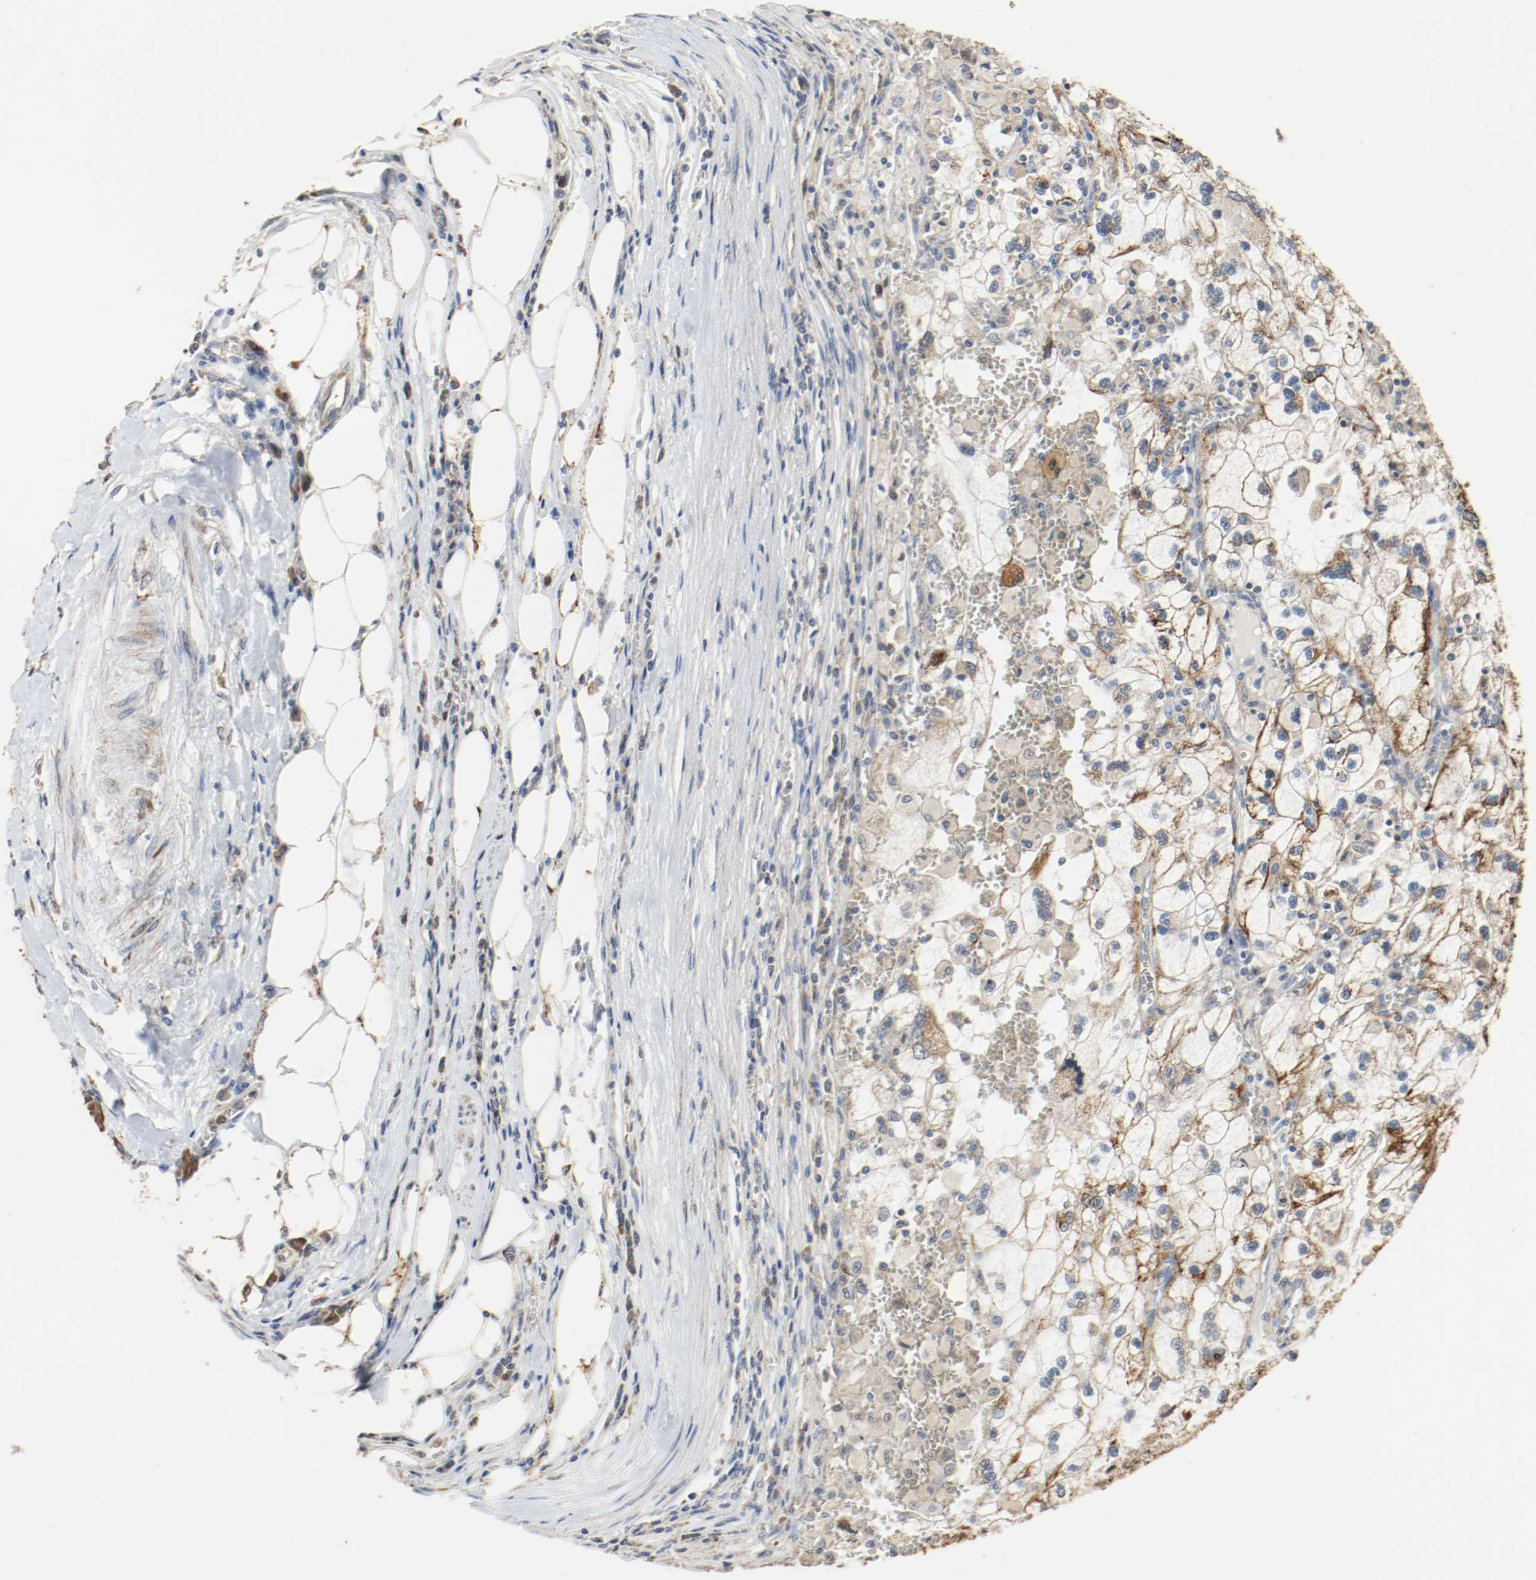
{"staining": {"intensity": "moderate", "quantity": "25%-75%", "location": "cytoplasmic/membranous"}, "tissue": "renal cancer", "cell_type": "Tumor cells", "image_type": "cancer", "snomed": [{"axis": "morphology", "description": "Normal tissue, NOS"}, {"axis": "morphology", "description": "Adenocarcinoma, NOS"}, {"axis": "topography", "description": "Kidney"}], "caption": "Human renal cancer stained for a protein (brown) shows moderate cytoplasmic/membranous positive positivity in approximately 25%-75% of tumor cells.", "gene": "ALDH4A1", "patient": {"sex": "male", "age": 71}}